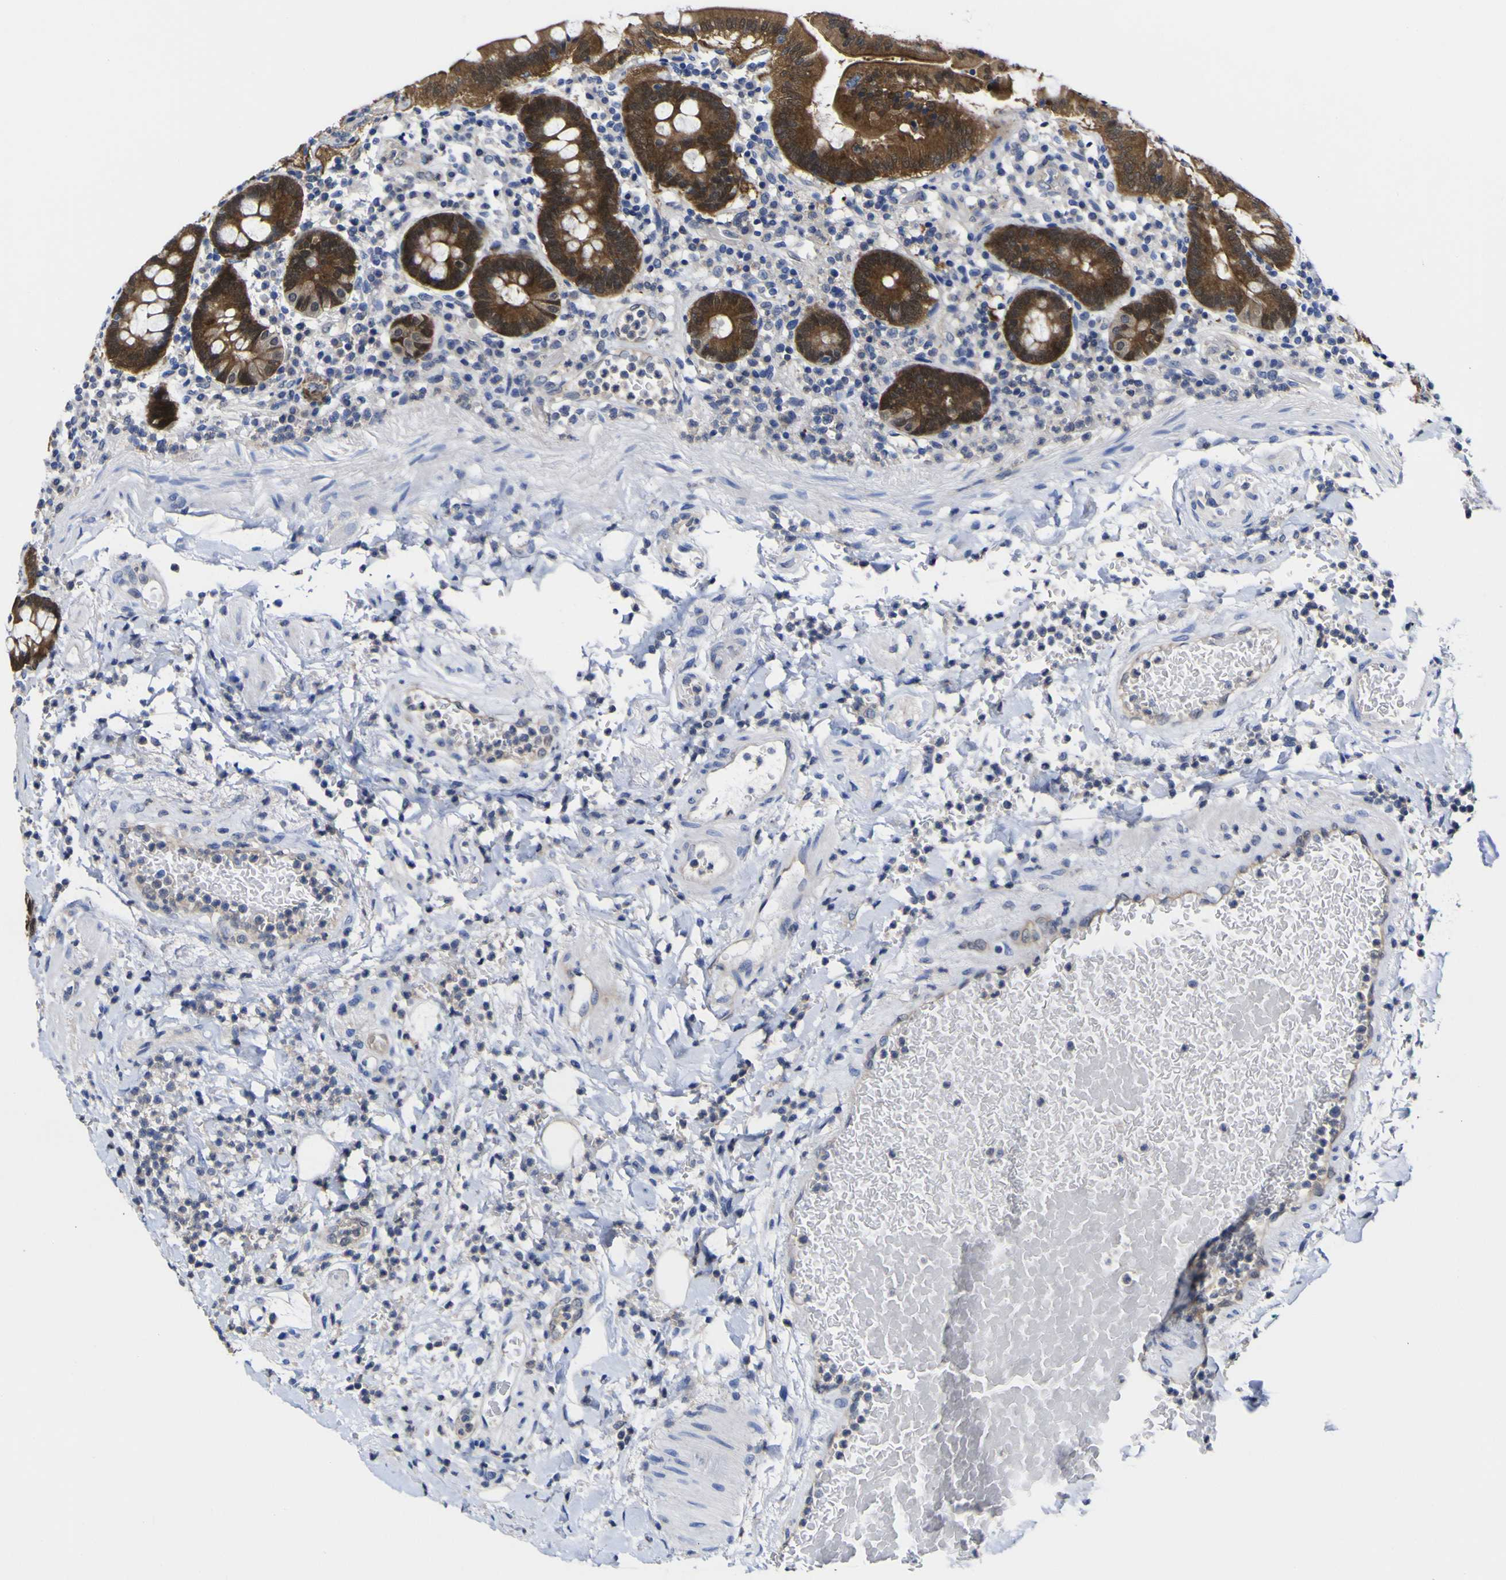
{"staining": {"intensity": "strong", "quantity": "25%-75%", "location": "cytoplasmic/membranous"}, "tissue": "stomach", "cell_type": "Glandular cells", "image_type": "normal", "snomed": [{"axis": "morphology", "description": "Normal tissue, NOS"}, {"axis": "topography", "description": "Stomach, upper"}], "caption": "Stomach was stained to show a protein in brown. There is high levels of strong cytoplasmic/membranous positivity in approximately 25%-75% of glandular cells.", "gene": "CASP6", "patient": {"sex": "male", "age": 68}}